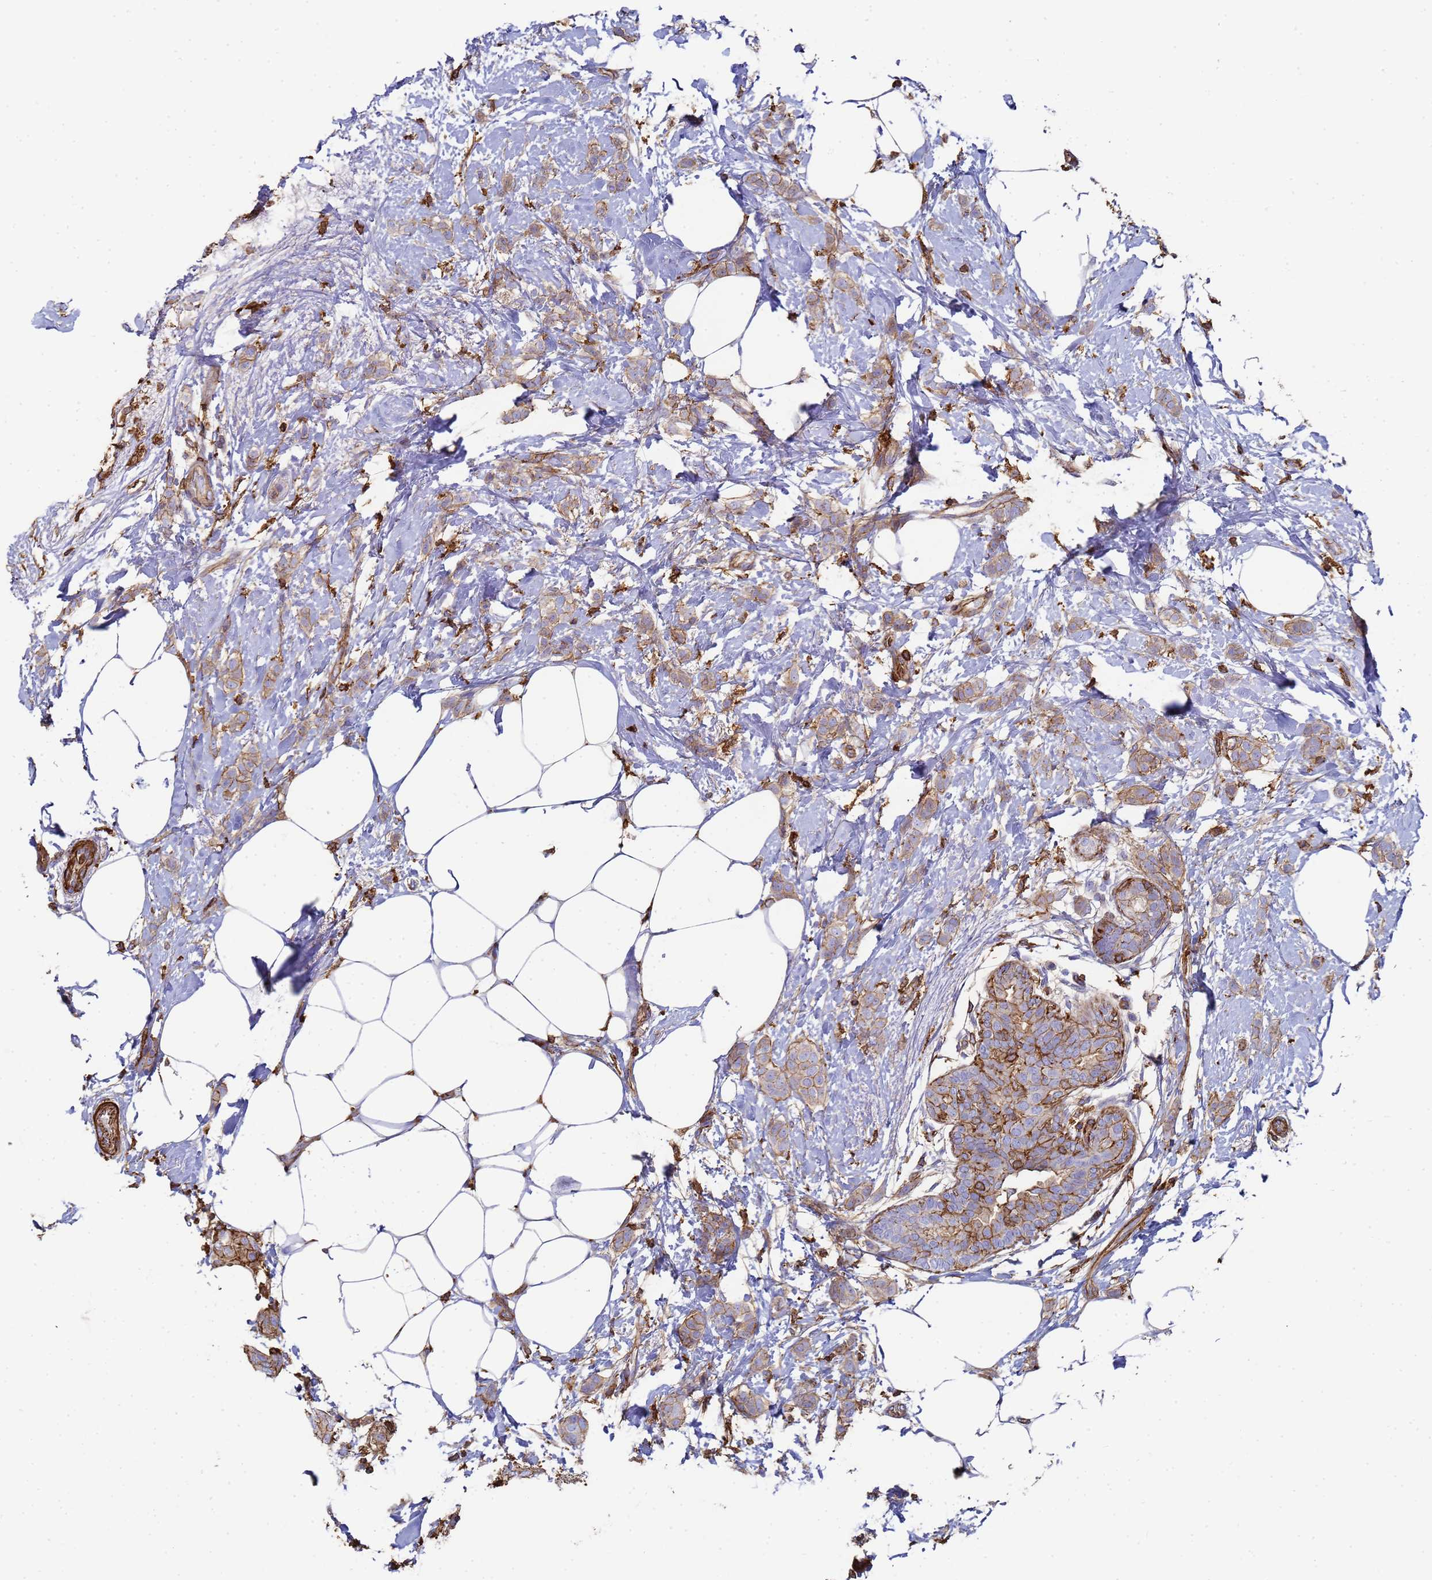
{"staining": {"intensity": "moderate", "quantity": ">75%", "location": "cytoplasmic/membranous"}, "tissue": "breast cancer", "cell_type": "Tumor cells", "image_type": "cancer", "snomed": [{"axis": "morphology", "description": "Duct carcinoma"}, {"axis": "topography", "description": "Breast"}], "caption": "Immunohistochemical staining of human invasive ductal carcinoma (breast) shows moderate cytoplasmic/membranous protein staining in about >75% of tumor cells. (DAB = brown stain, brightfield microscopy at high magnification).", "gene": "ACTB", "patient": {"sex": "female", "age": 72}}